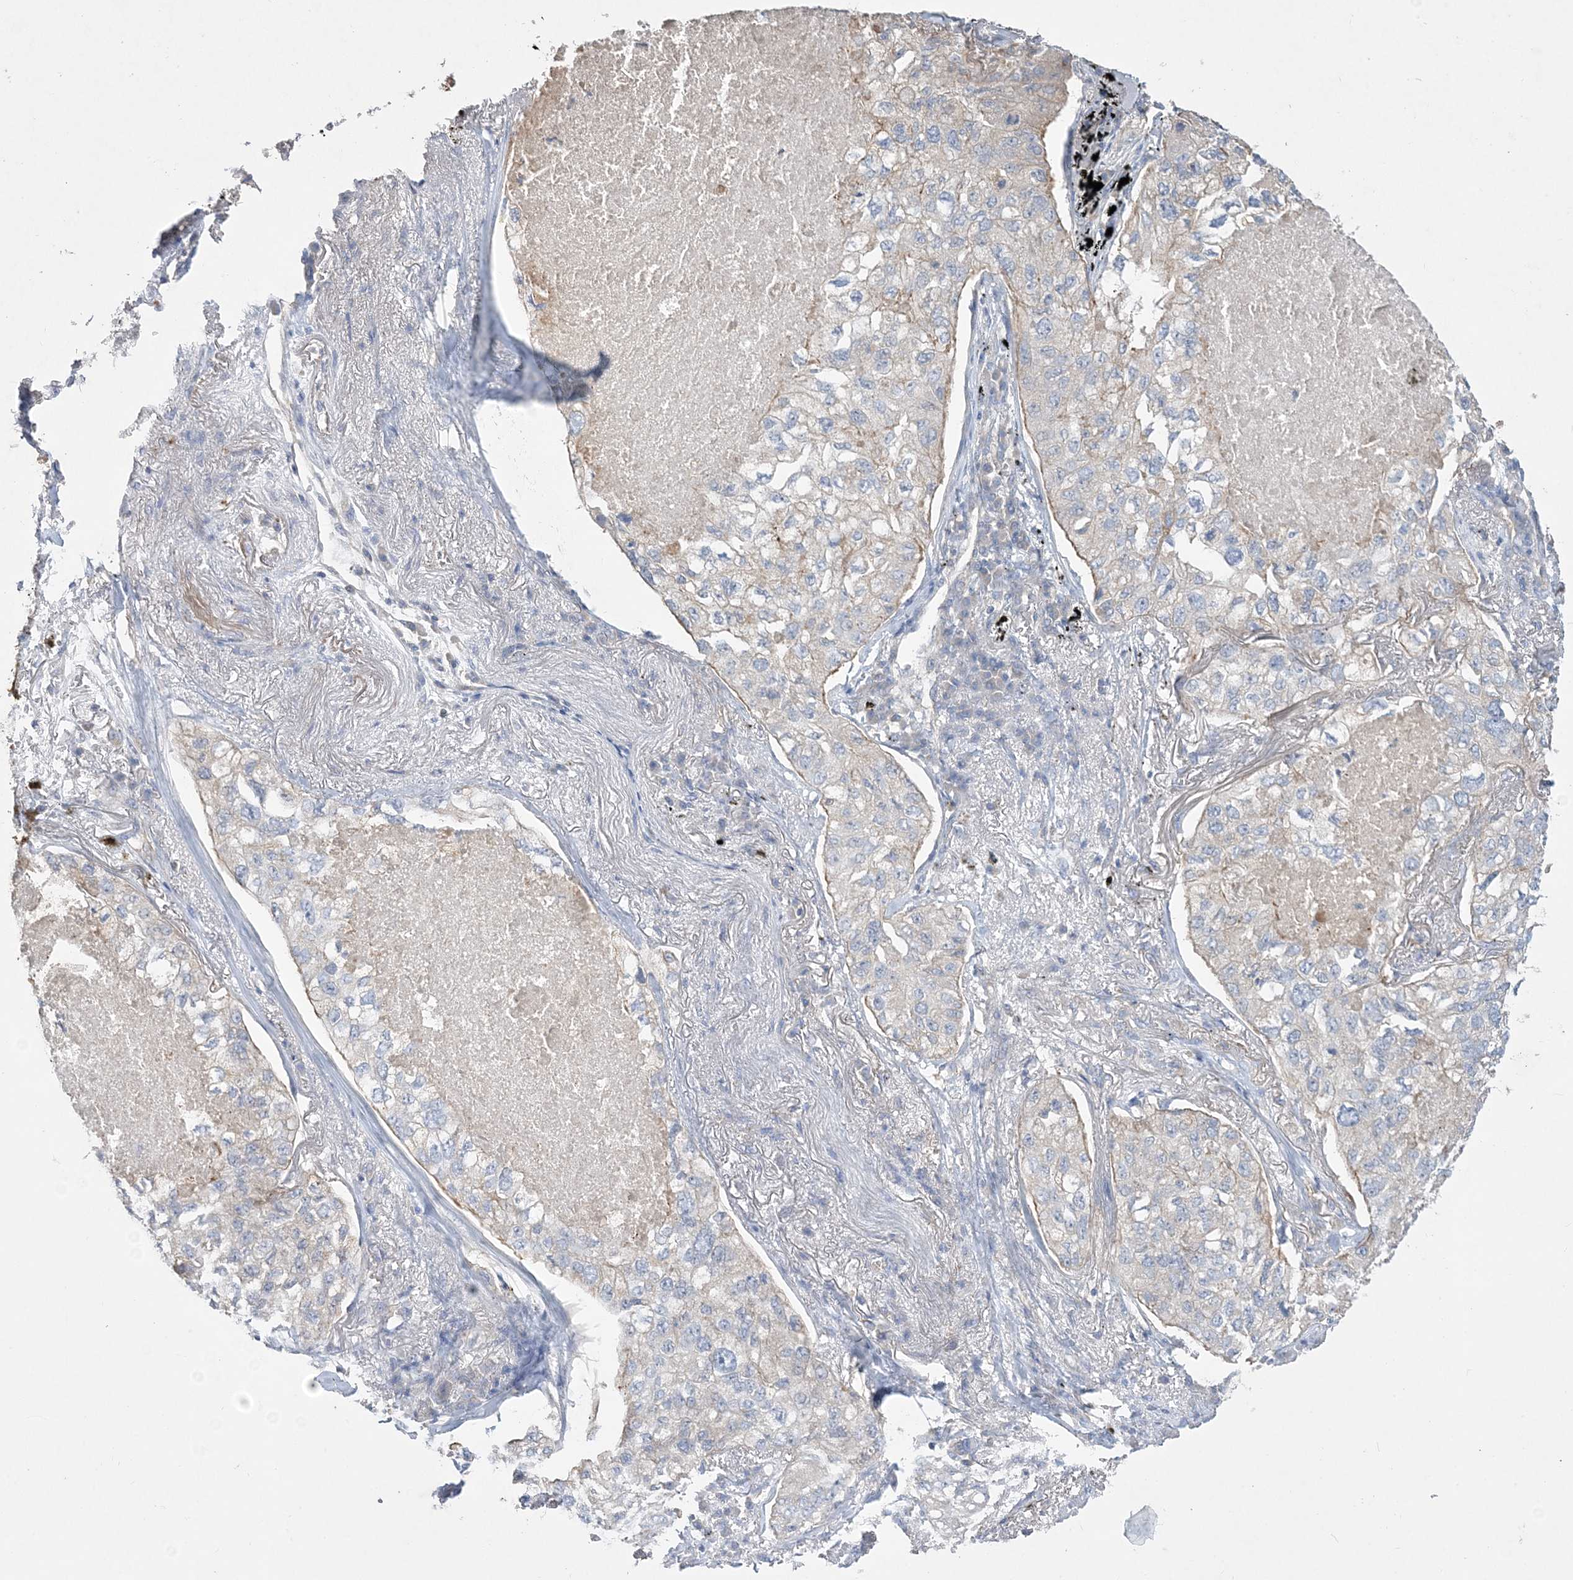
{"staining": {"intensity": "weak", "quantity": "<25%", "location": "cytoplasmic/membranous"}, "tissue": "lung cancer", "cell_type": "Tumor cells", "image_type": "cancer", "snomed": [{"axis": "morphology", "description": "Adenocarcinoma, NOS"}, {"axis": "topography", "description": "Lung"}], "caption": "Immunohistochemistry (IHC) of human adenocarcinoma (lung) displays no expression in tumor cells.", "gene": "ADCK2", "patient": {"sex": "male", "age": 65}}